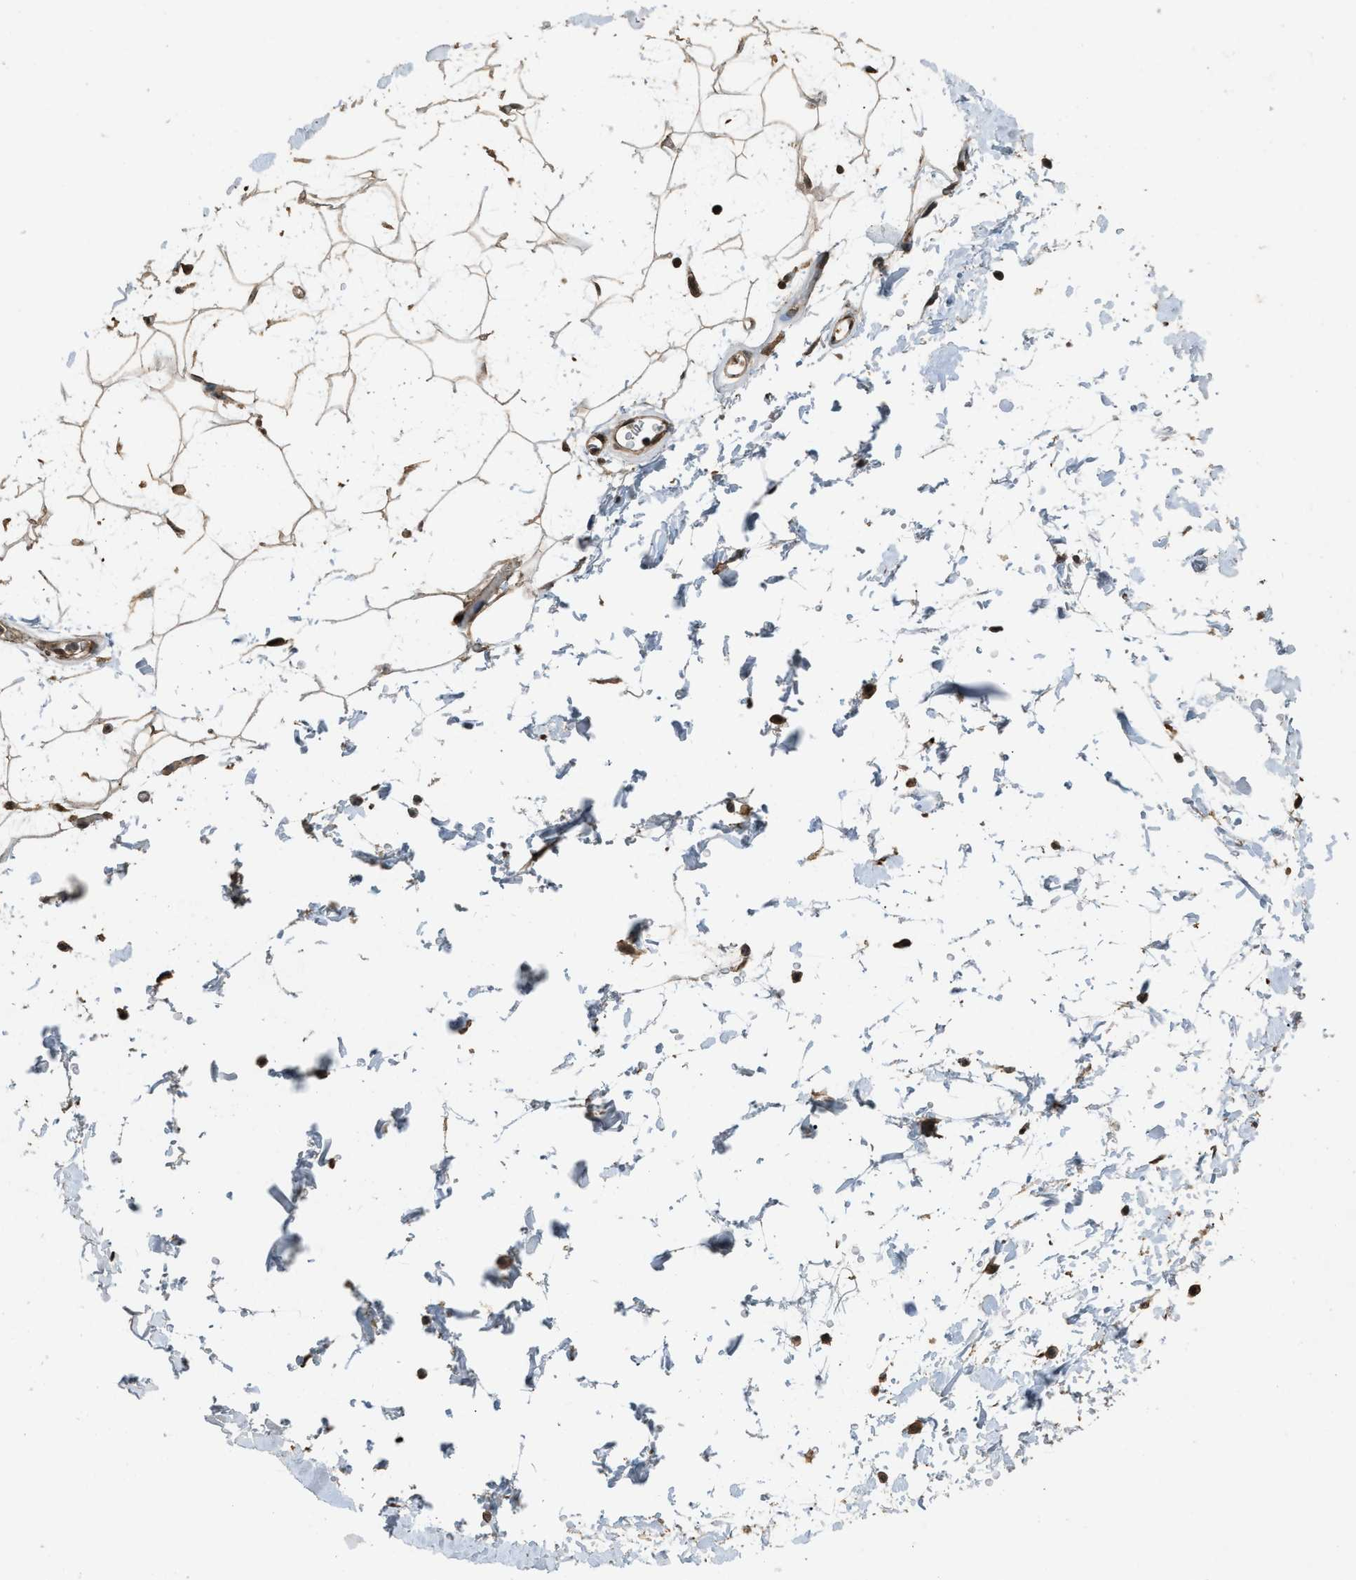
{"staining": {"intensity": "strong", "quantity": ">75%", "location": "nuclear"}, "tissue": "adipose tissue", "cell_type": "Adipocytes", "image_type": "normal", "snomed": [{"axis": "morphology", "description": "Normal tissue, NOS"}, {"axis": "topography", "description": "Soft tissue"}], "caption": "Immunohistochemical staining of benign adipose tissue shows >75% levels of strong nuclear protein staining in about >75% of adipocytes. (Brightfield microscopy of DAB IHC at high magnification).", "gene": "SERTAD2", "patient": {"sex": "male", "age": 72}}